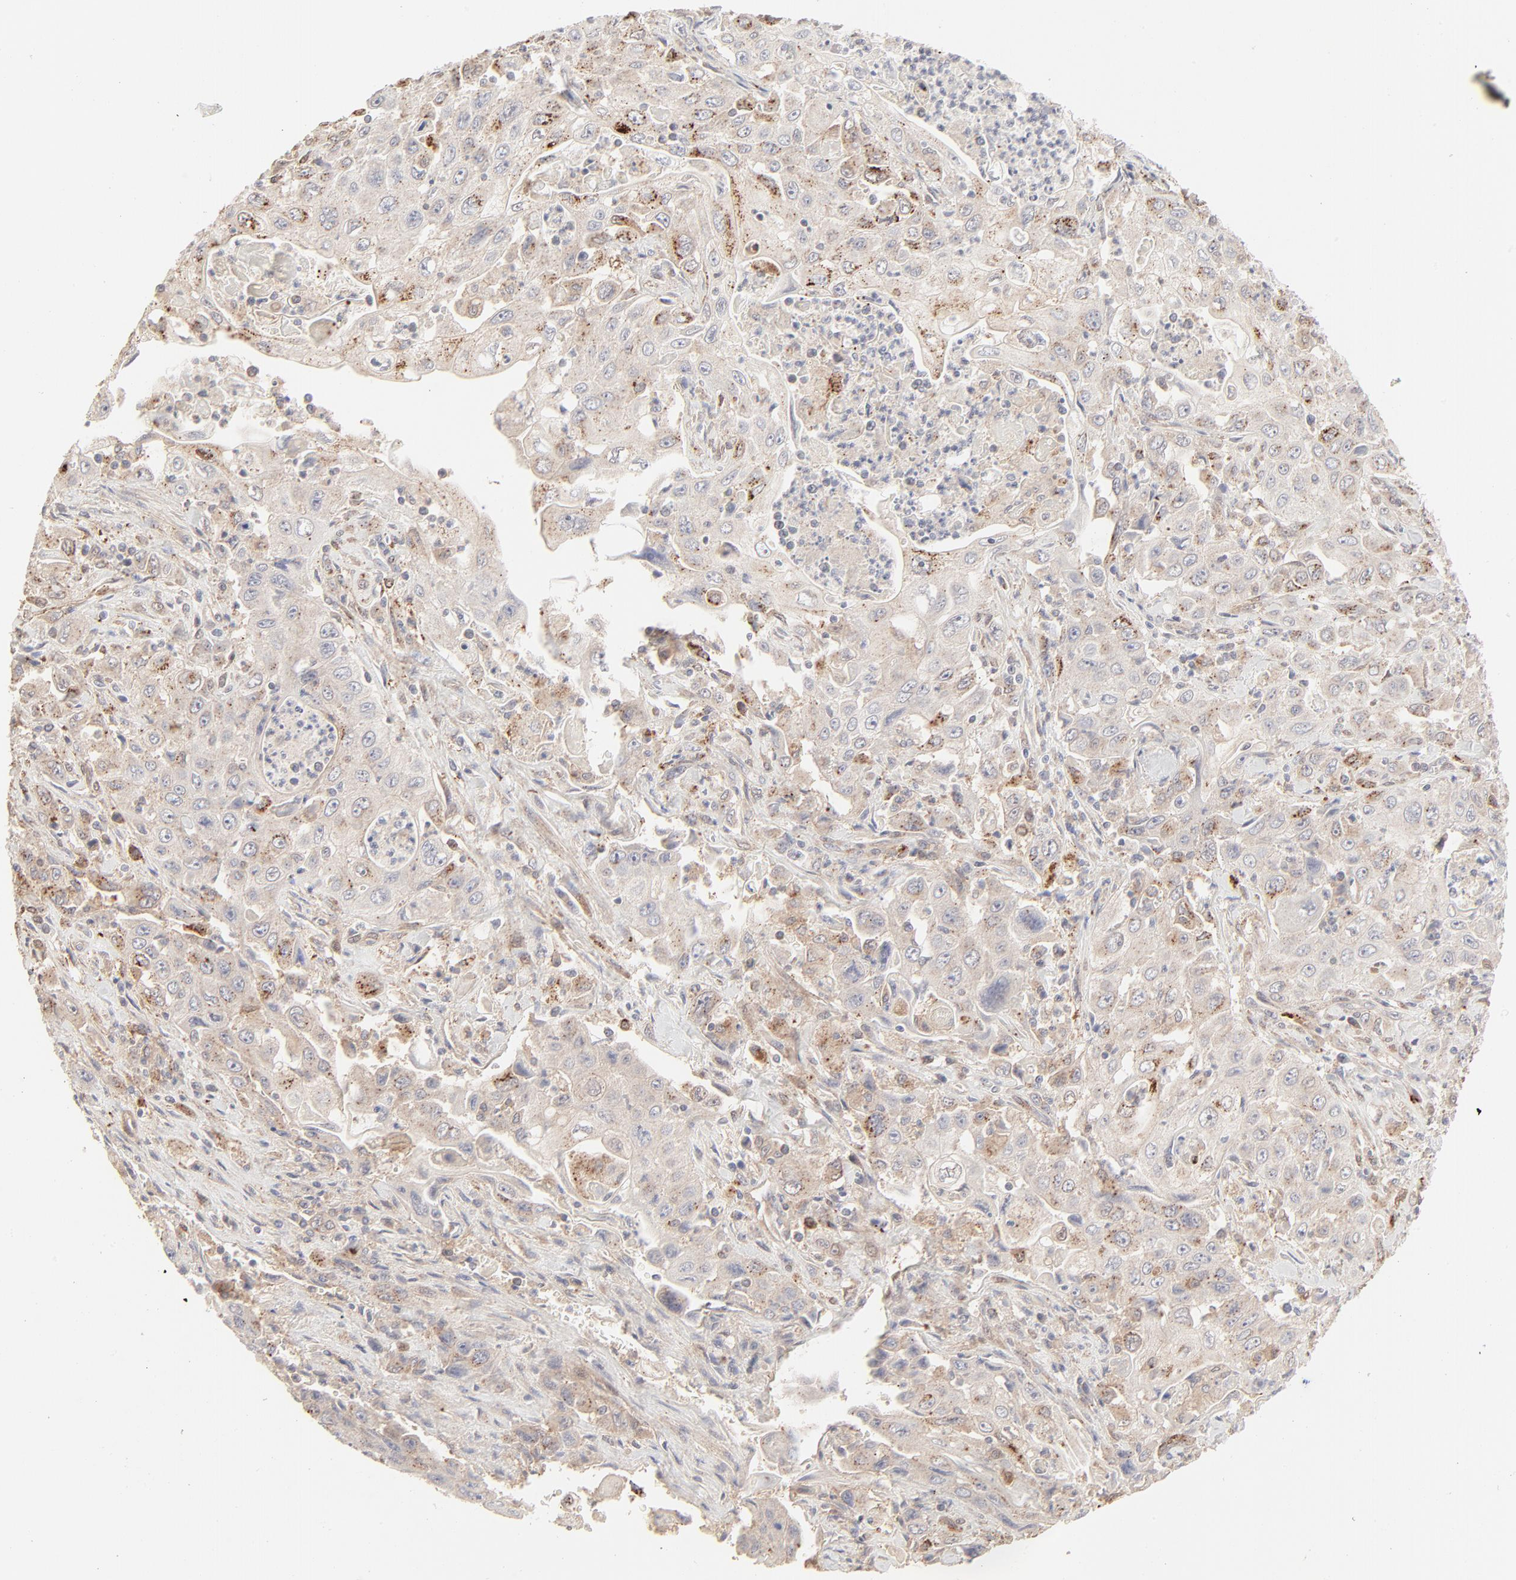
{"staining": {"intensity": "weak", "quantity": "25%-75%", "location": "cytoplasmic/membranous"}, "tissue": "pancreatic cancer", "cell_type": "Tumor cells", "image_type": "cancer", "snomed": [{"axis": "morphology", "description": "Adenocarcinoma, NOS"}, {"axis": "topography", "description": "Pancreas"}], "caption": "Immunohistochemistry (IHC) (DAB) staining of human pancreatic cancer (adenocarcinoma) reveals weak cytoplasmic/membranous protein positivity in approximately 25%-75% of tumor cells.", "gene": "LGALS2", "patient": {"sex": "male", "age": 70}}